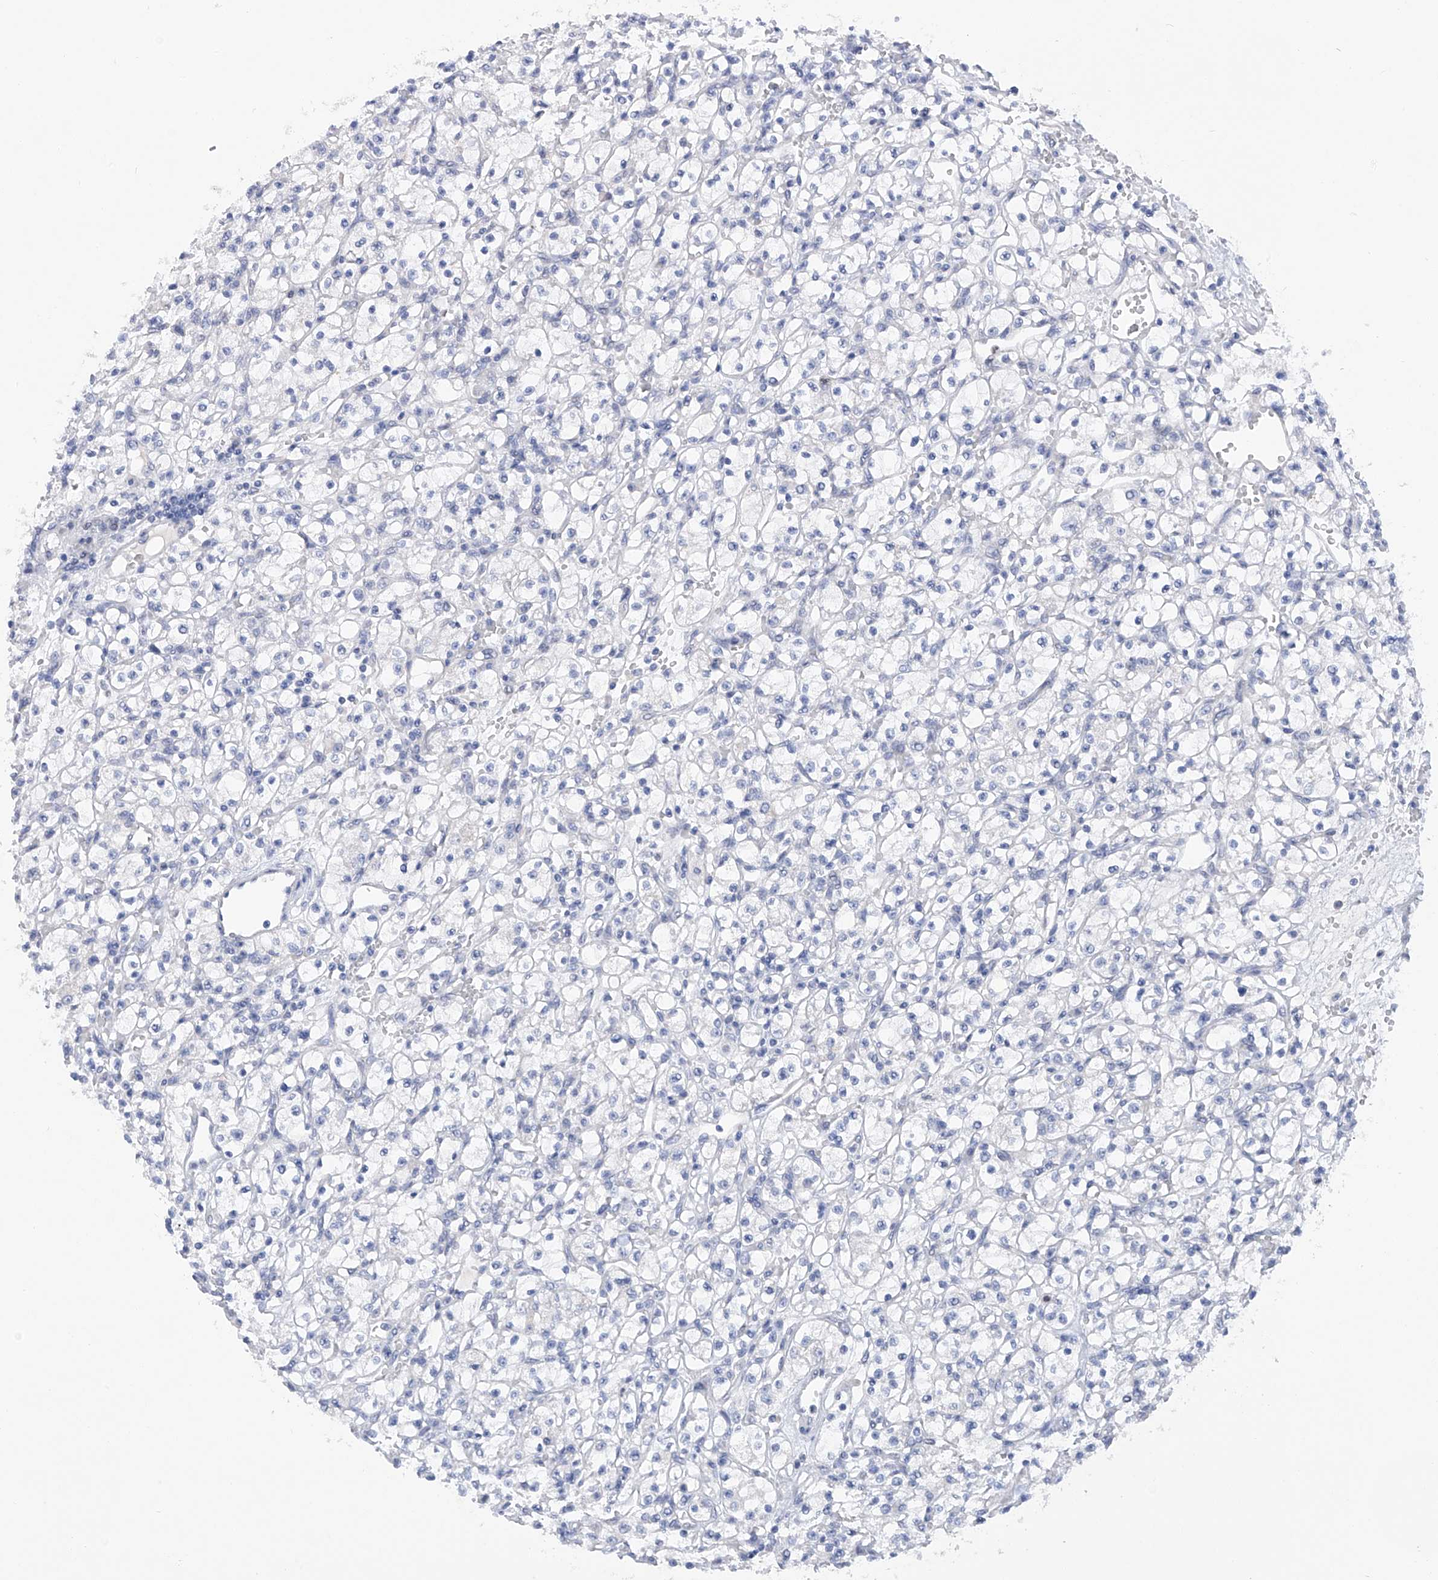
{"staining": {"intensity": "negative", "quantity": "none", "location": "none"}, "tissue": "renal cancer", "cell_type": "Tumor cells", "image_type": "cancer", "snomed": [{"axis": "morphology", "description": "Adenocarcinoma, NOS"}, {"axis": "topography", "description": "Kidney"}], "caption": "An immunohistochemistry (IHC) histopathology image of renal cancer is shown. There is no staining in tumor cells of renal cancer.", "gene": "PHF20", "patient": {"sex": "female", "age": 59}}